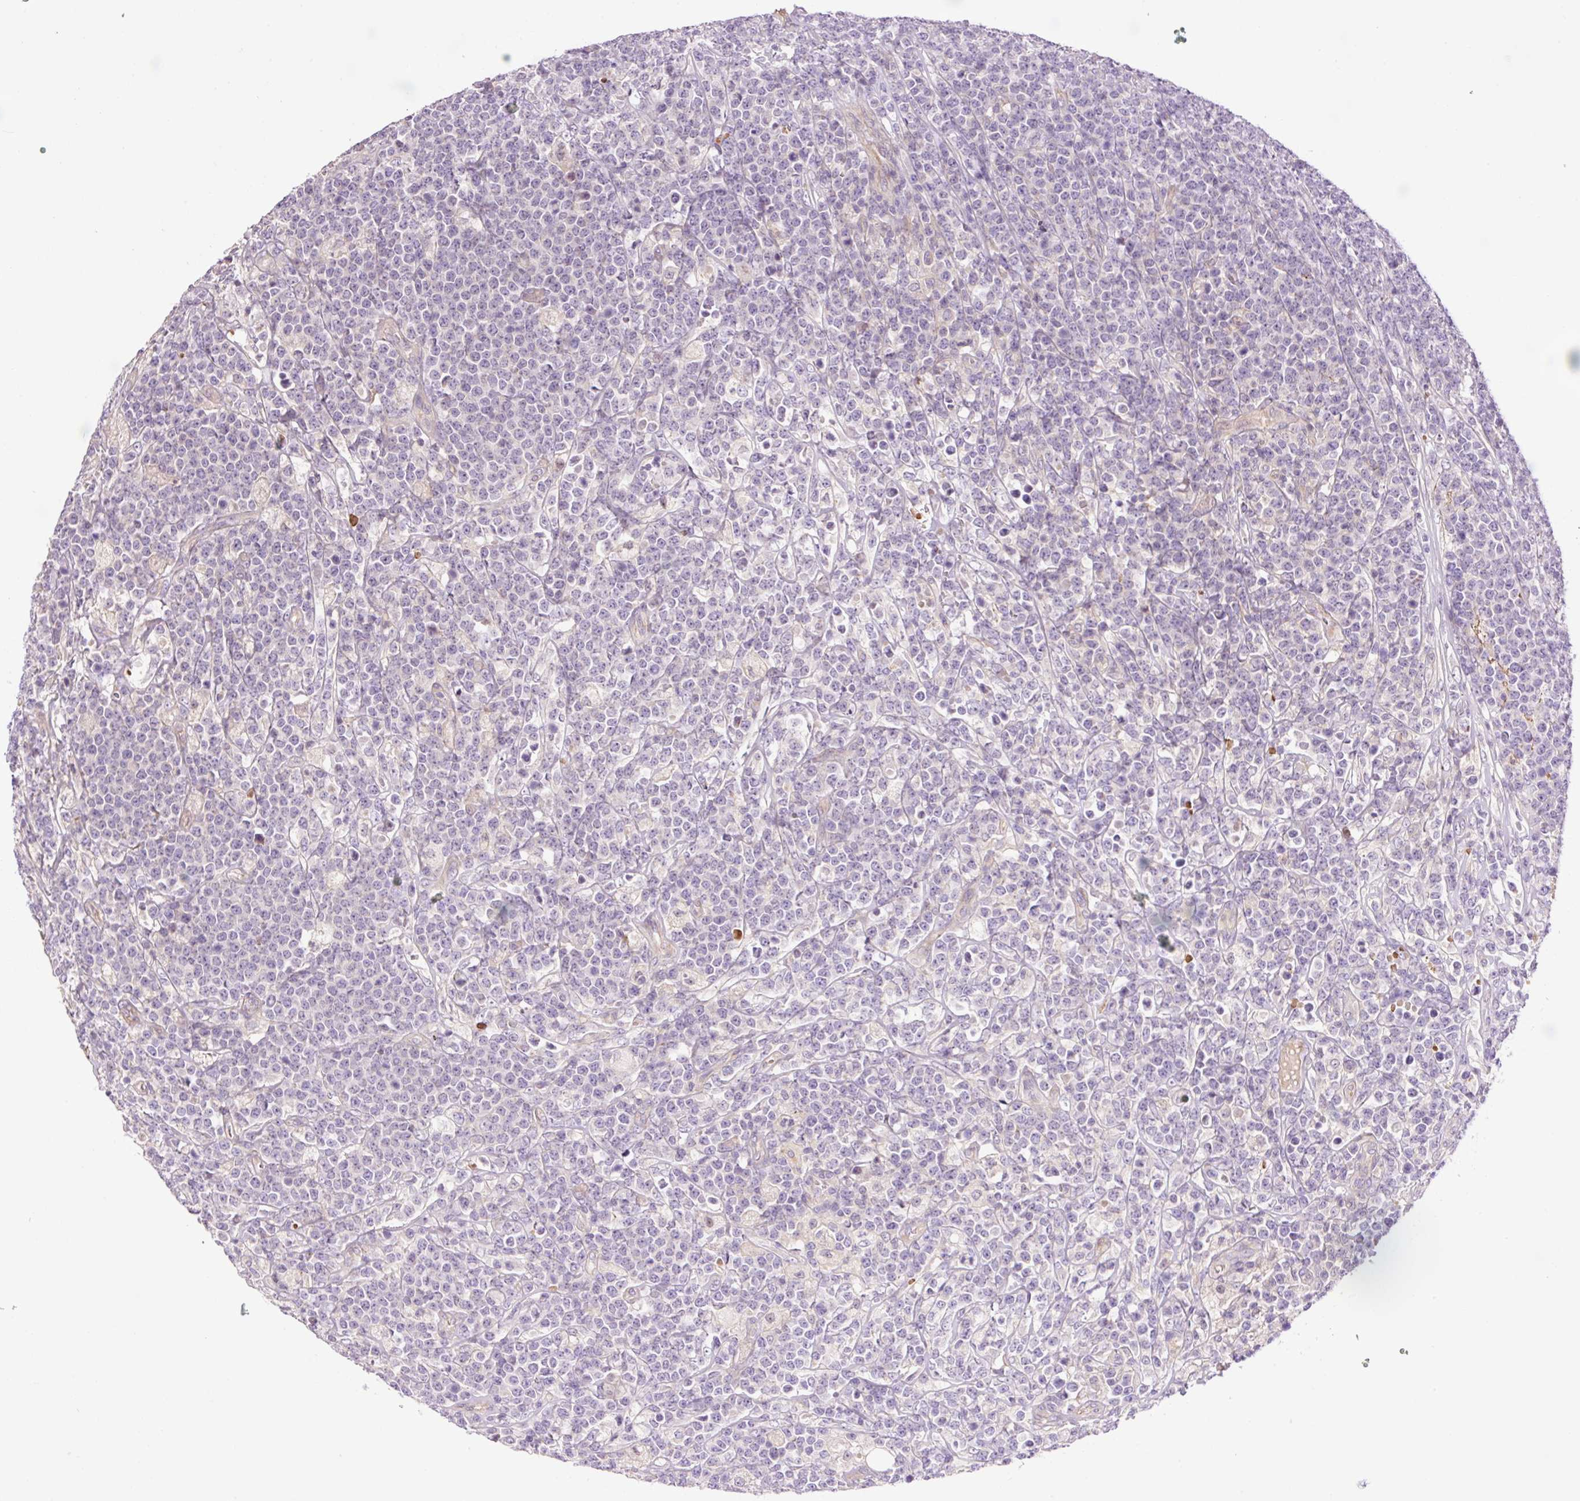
{"staining": {"intensity": "negative", "quantity": "none", "location": "none"}, "tissue": "lymphoma", "cell_type": "Tumor cells", "image_type": "cancer", "snomed": [{"axis": "morphology", "description": "Malignant lymphoma, non-Hodgkin's type, High grade"}, {"axis": "topography", "description": "Small intestine"}], "caption": "DAB (3,3'-diaminobenzidine) immunohistochemical staining of high-grade malignant lymphoma, non-Hodgkin's type displays no significant positivity in tumor cells.", "gene": "TMEM235", "patient": {"sex": "male", "age": 8}}